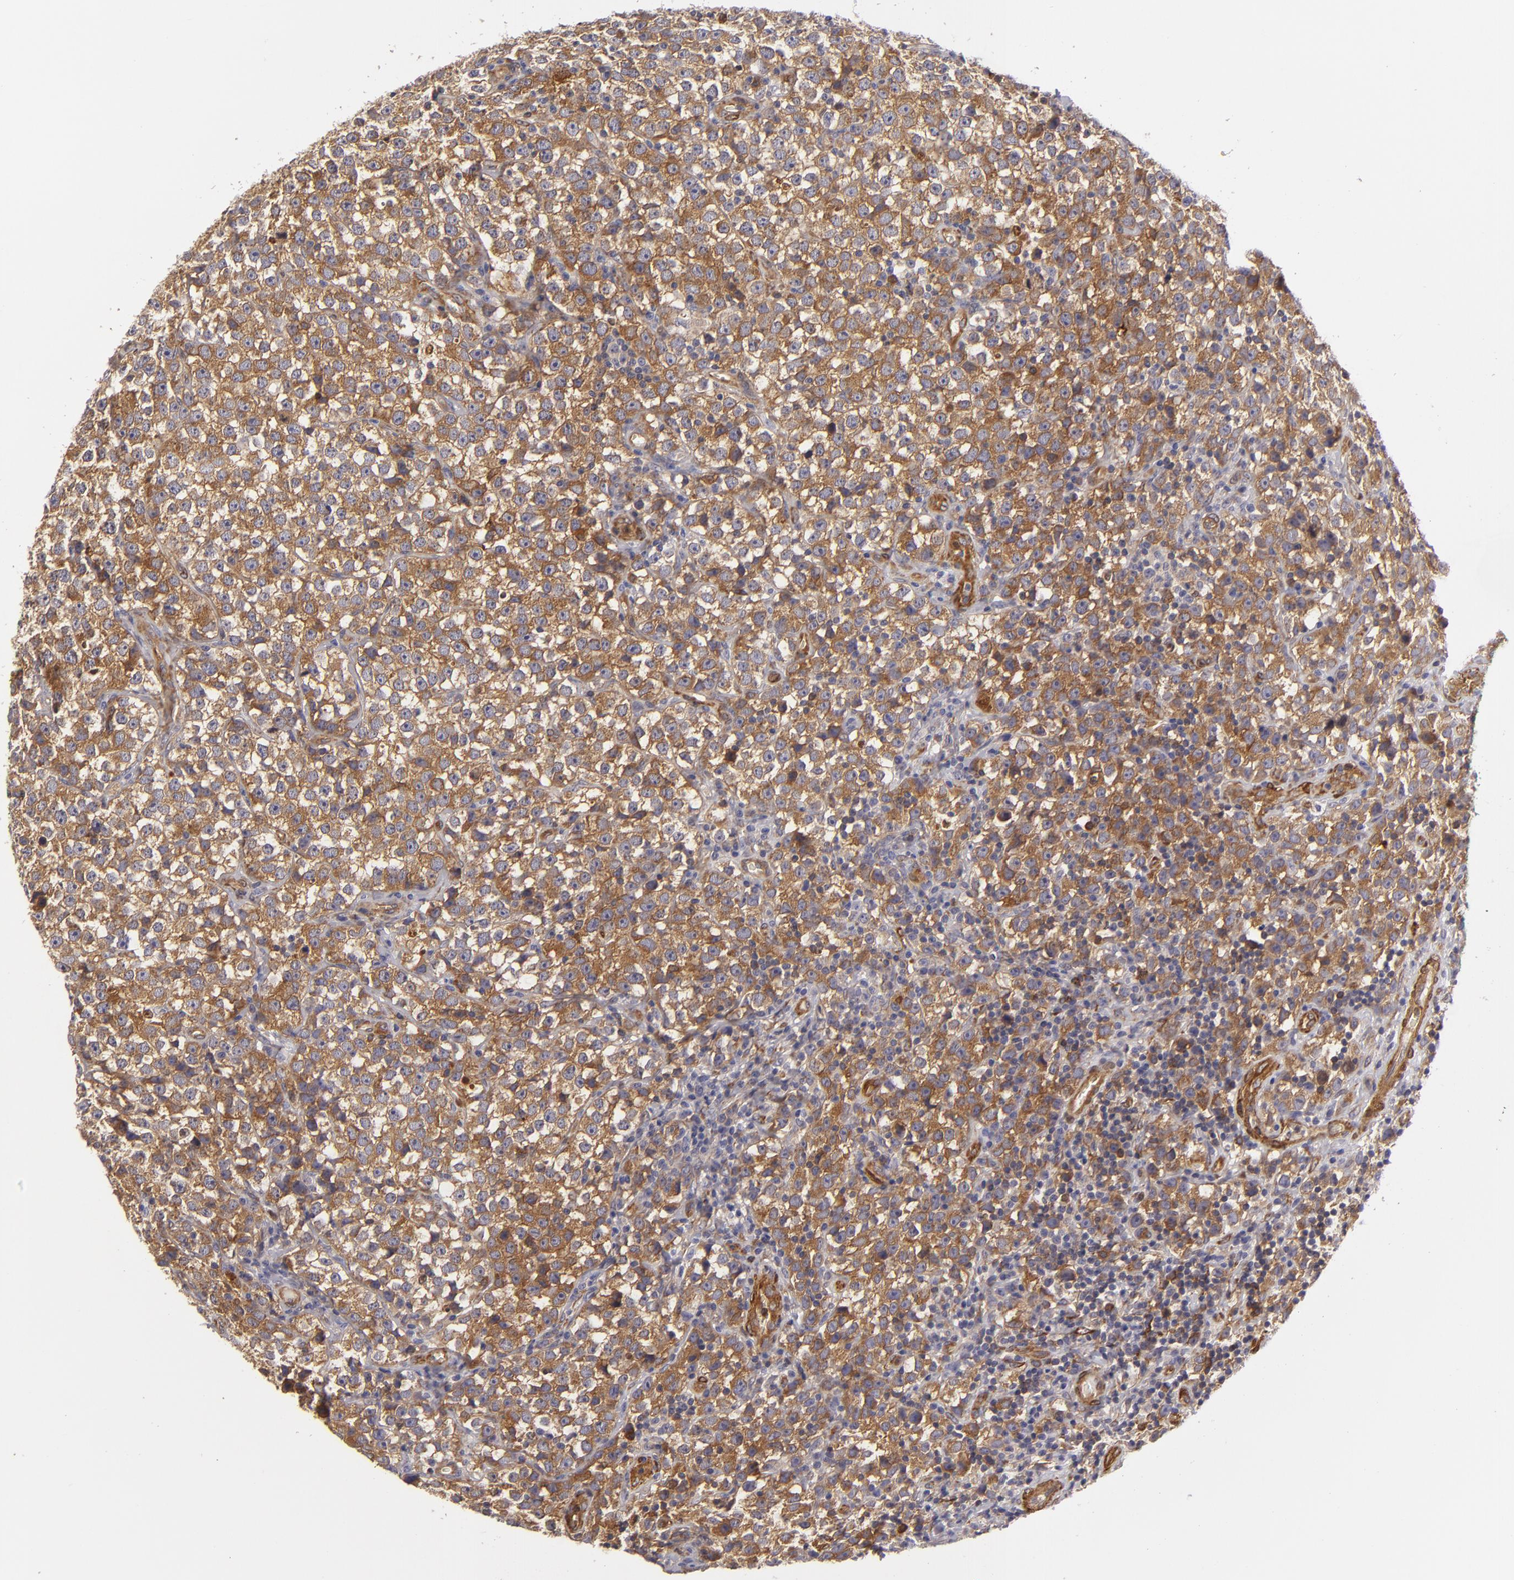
{"staining": {"intensity": "moderate", "quantity": ">75%", "location": "cytoplasmic/membranous"}, "tissue": "testis cancer", "cell_type": "Tumor cells", "image_type": "cancer", "snomed": [{"axis": "morphology", "description": "Seminoma, NOS"}, {"axis": "topography", "description": "Testis"}], "caption": "Testis seminoma was stained to show a protein in brown. There is medium levels of moderate cytoplasmic/membranous expression in about >75% of tumor cells. (brown staining indicates protein expression, while blue staining denotes nuclei).", "gene": "VCL", "patient": {"sex": "male", "age": 25}}